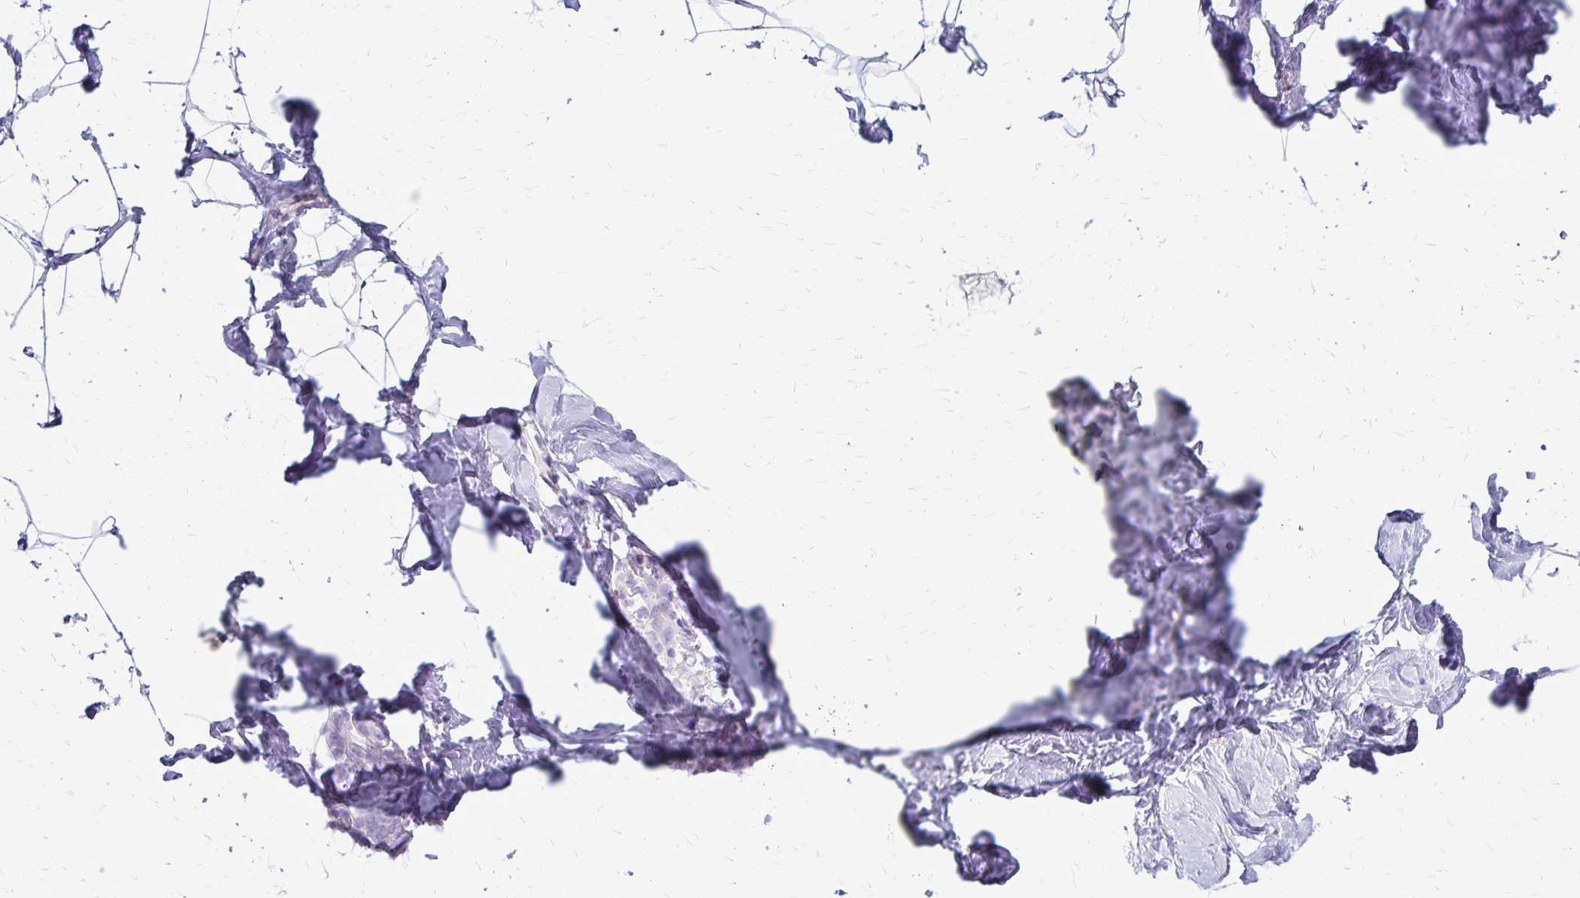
{"staining": {"intensity": "negative", "quantity": "none", "location": "none"}, "tissue": "breast", "cell_type": "Adipocytes", "image_type": "normal", "snomed": [{"axis": "morphology", "description": "Normal tissue, NOS"}, {"axis": "topography", "description": "Breast"}], "caption": "Adipocytes are negative for brown protein staining in benign breast. The staining is performed using DAB (3,3'-diaminobenzidine) brown chromogen with nuclei counter-stained in using hematoxylin.", "gene": "GP9", "patient": {"sex": "female", "age": 32}}